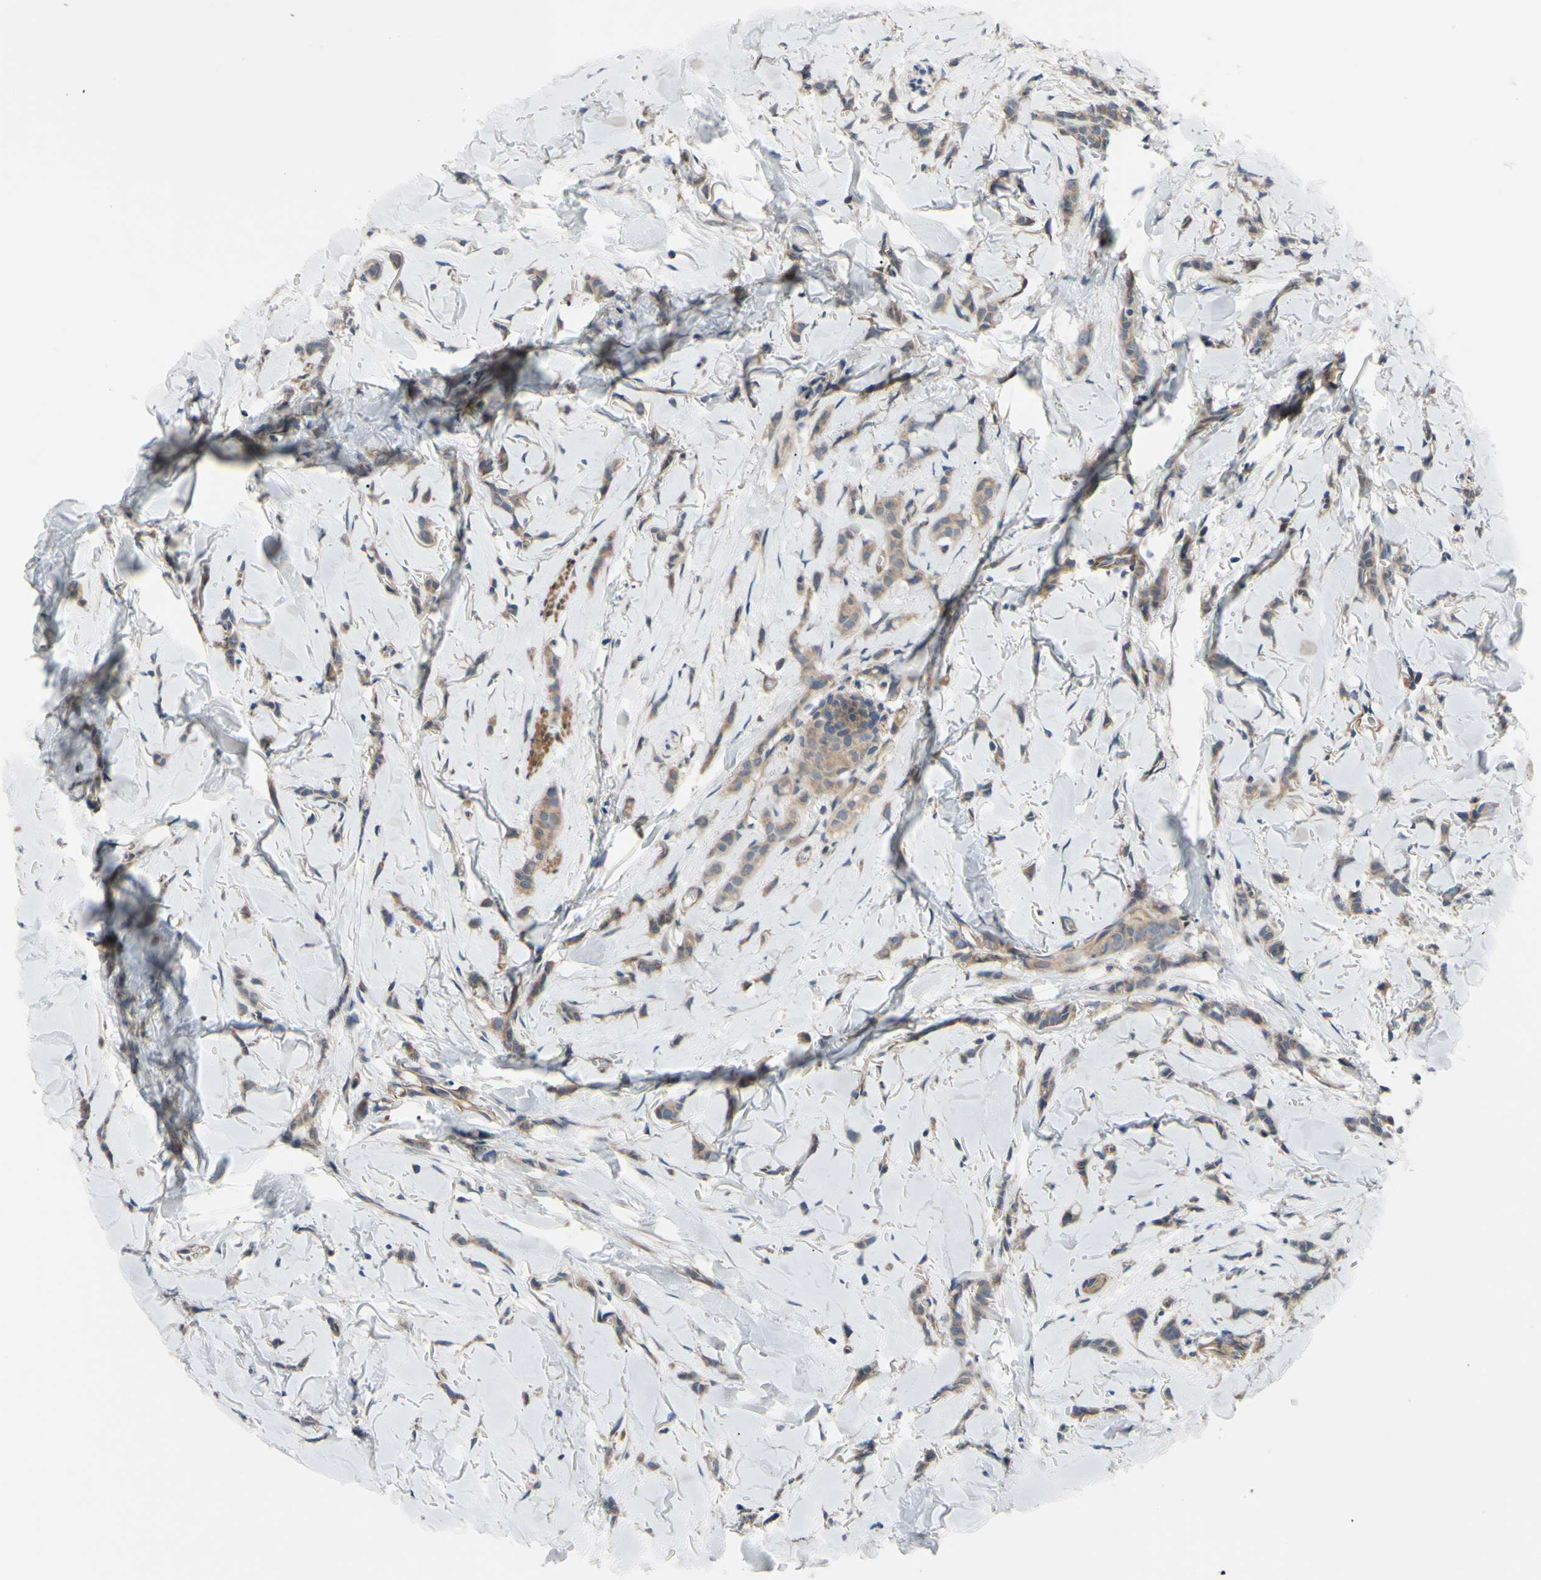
{"staining": {"intensity": "weak", "quantity": ">75%", "location": "cytoplasmic/membranous"}, "tissue": "breast cancer", "cell_type": "Tumor cells", "image_type": "cancer", "snomed": [{"axis": "morphology", "description": "Lobular carcinoma"}, {"axis": "topography", "description": "Skin"}, {"axis": "topography", "description": "Breast"}], "caption": "A photomicrograph showing weak cytoplasmic/membranous positivity in about >75% of tumor cells in breast lobular carcinoma, as visualized by brown immunohistochemical staining.", "gene": "SVIL", "patient": {"sex": "female", "age": 46}}